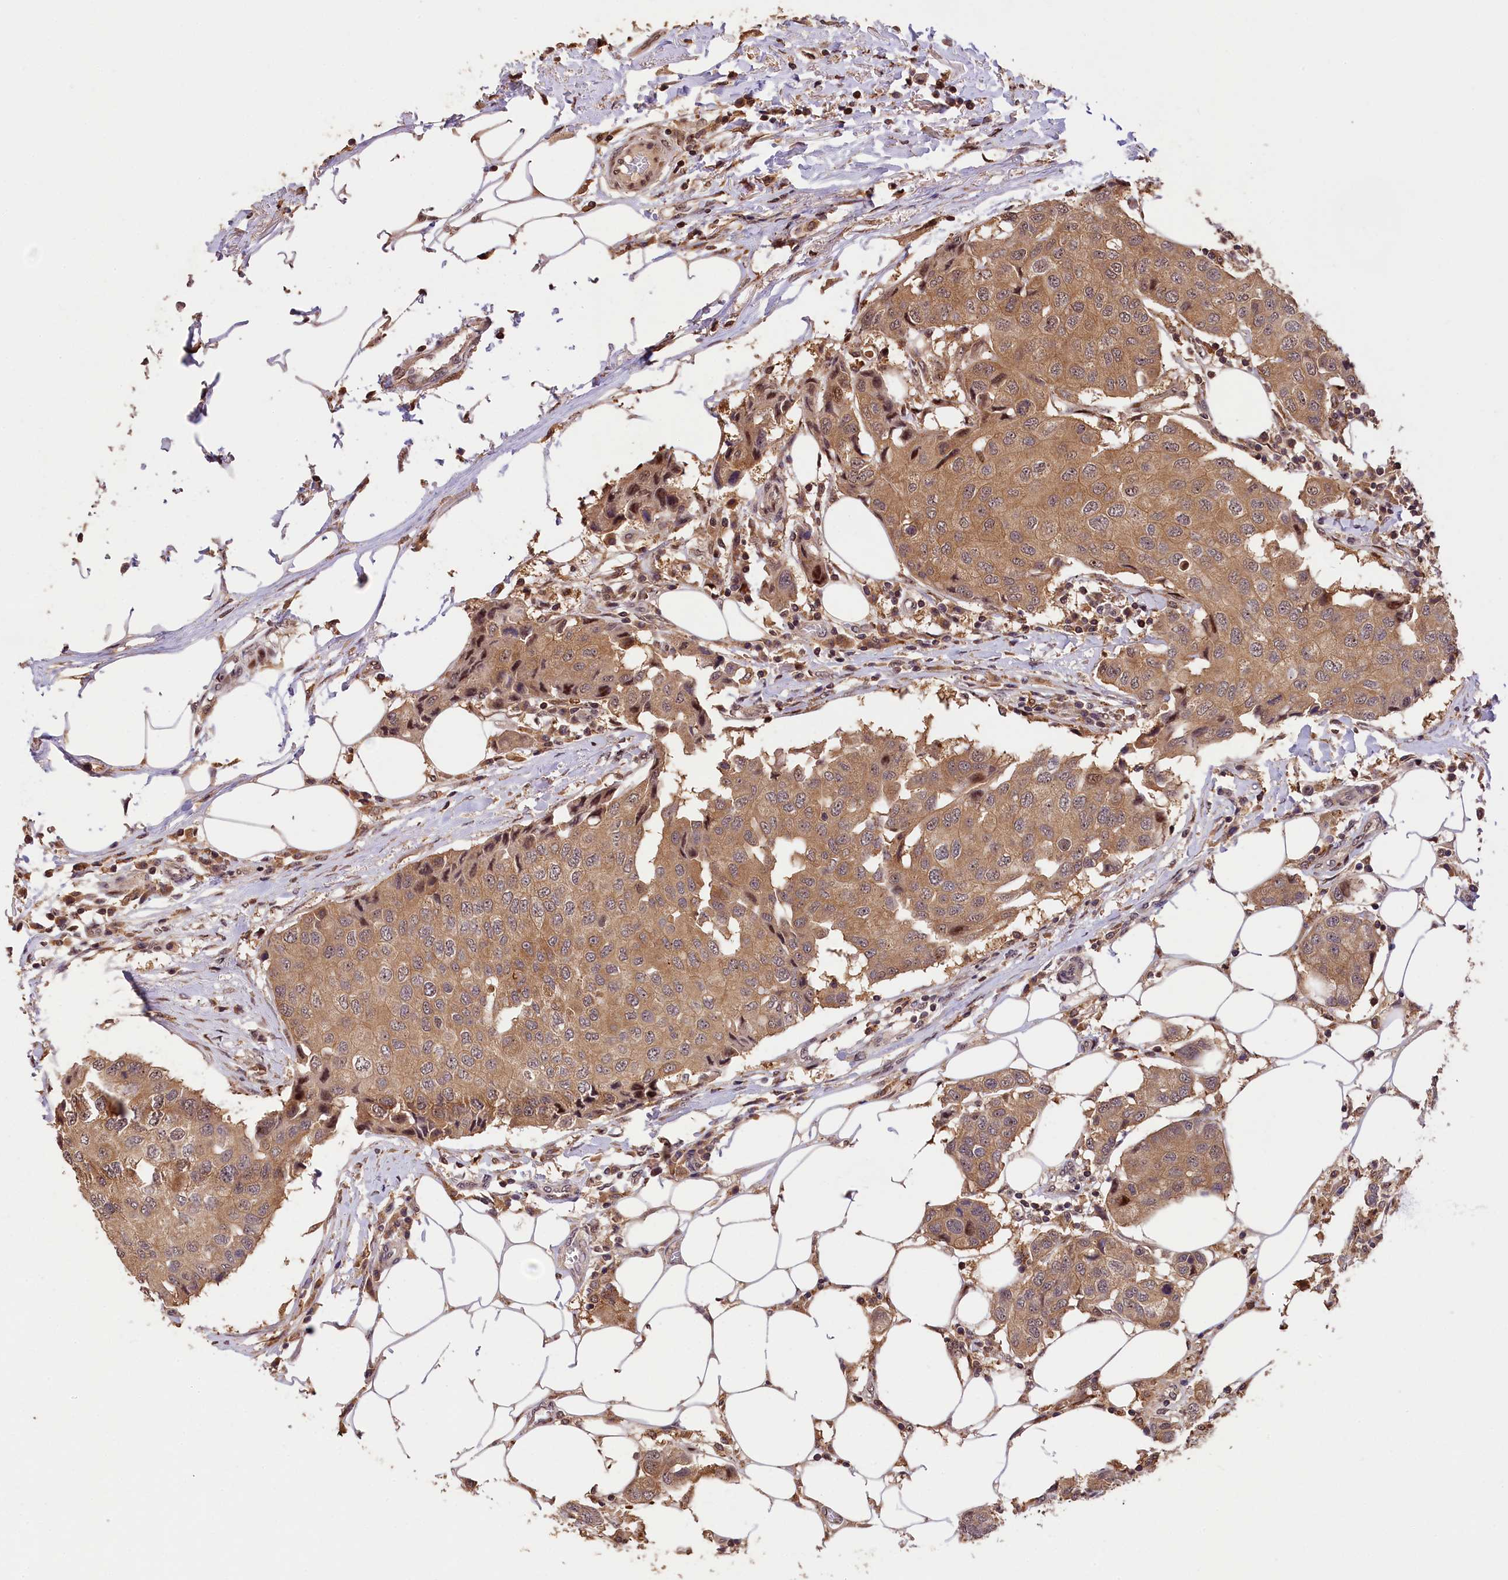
{"staining": {"intensity": "moderate", "quantity": ">75%", "location": "cytoplasmic/membranous,nuclear"}, "tissue": "breast cancer", "cell_type": "Tumor cells", "image_type": "cancer", "snomed": [{"axis": "morphology", "description": "Duct carcinoma"}, {"axis": "topography", "description": "Breast"}], "caption": "Breast intraductal carcinoma tissue exhibits moderate cytoplasmic/membranous and nuclear staining in approximately >75% of tumor cells, visualized by immunohistochemistry.", "gene": "PHAF1", "patient": {"sex": "female", "age": 80}}